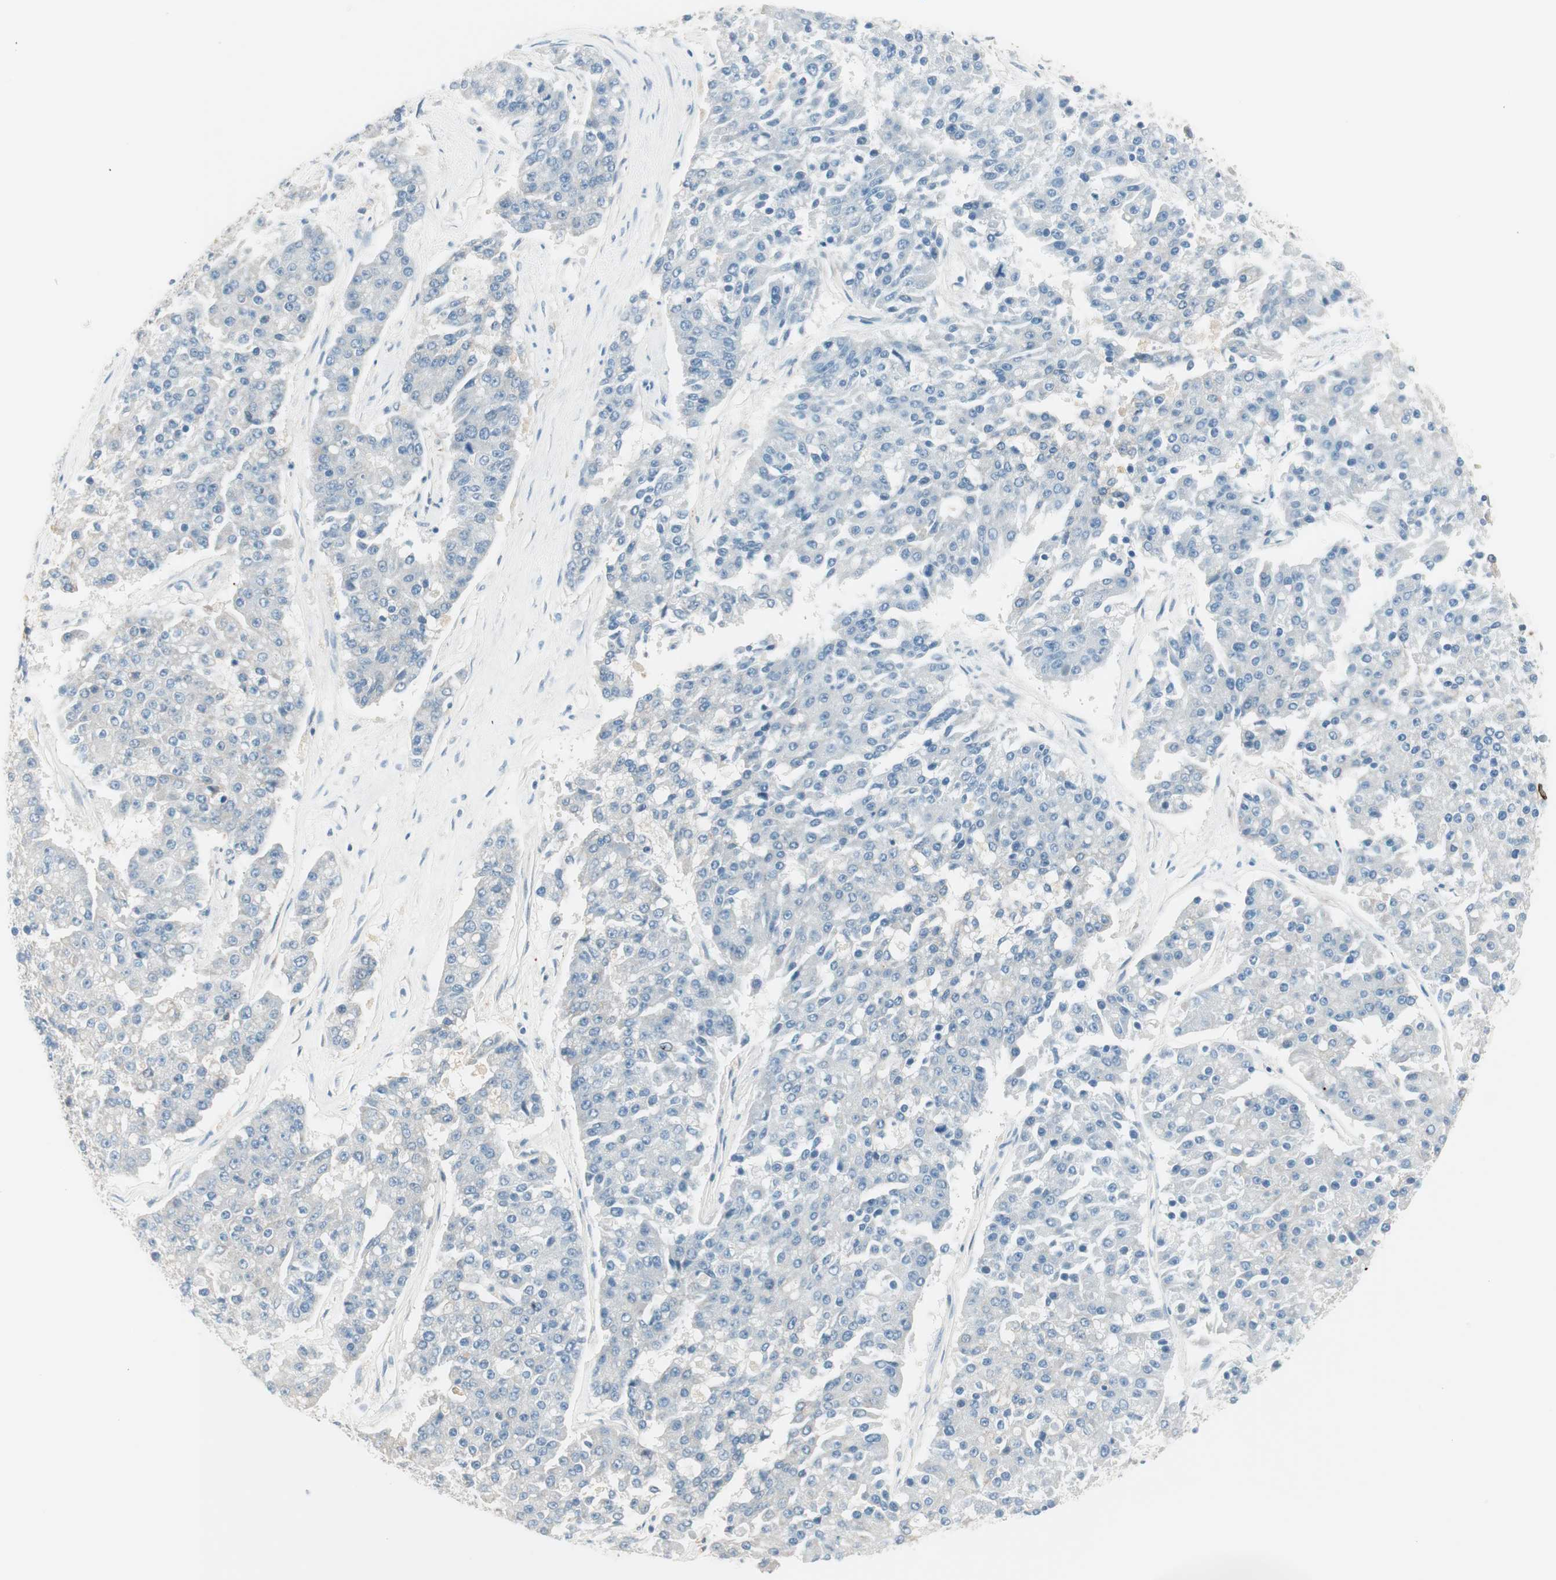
{"staining": {"intensity": "negative", "quantity": "none", "location": "none"}, "tissue": "pancreatic cancer", "cell_type": "Tumor cells", "image_type": "cancer", "snomed": [{"axis": "morphology", "description": "Adenocarcinoma, NOS"}, {"axis": "topography", "description": "Pancreas"}], "caption": "A histopathology image of adenocarcinoma (pancreatic) stained for a protein displays no brown staining in tumor cells.", "gene": "GNAO1", "patient": {"sex": "male", "age": 50}}